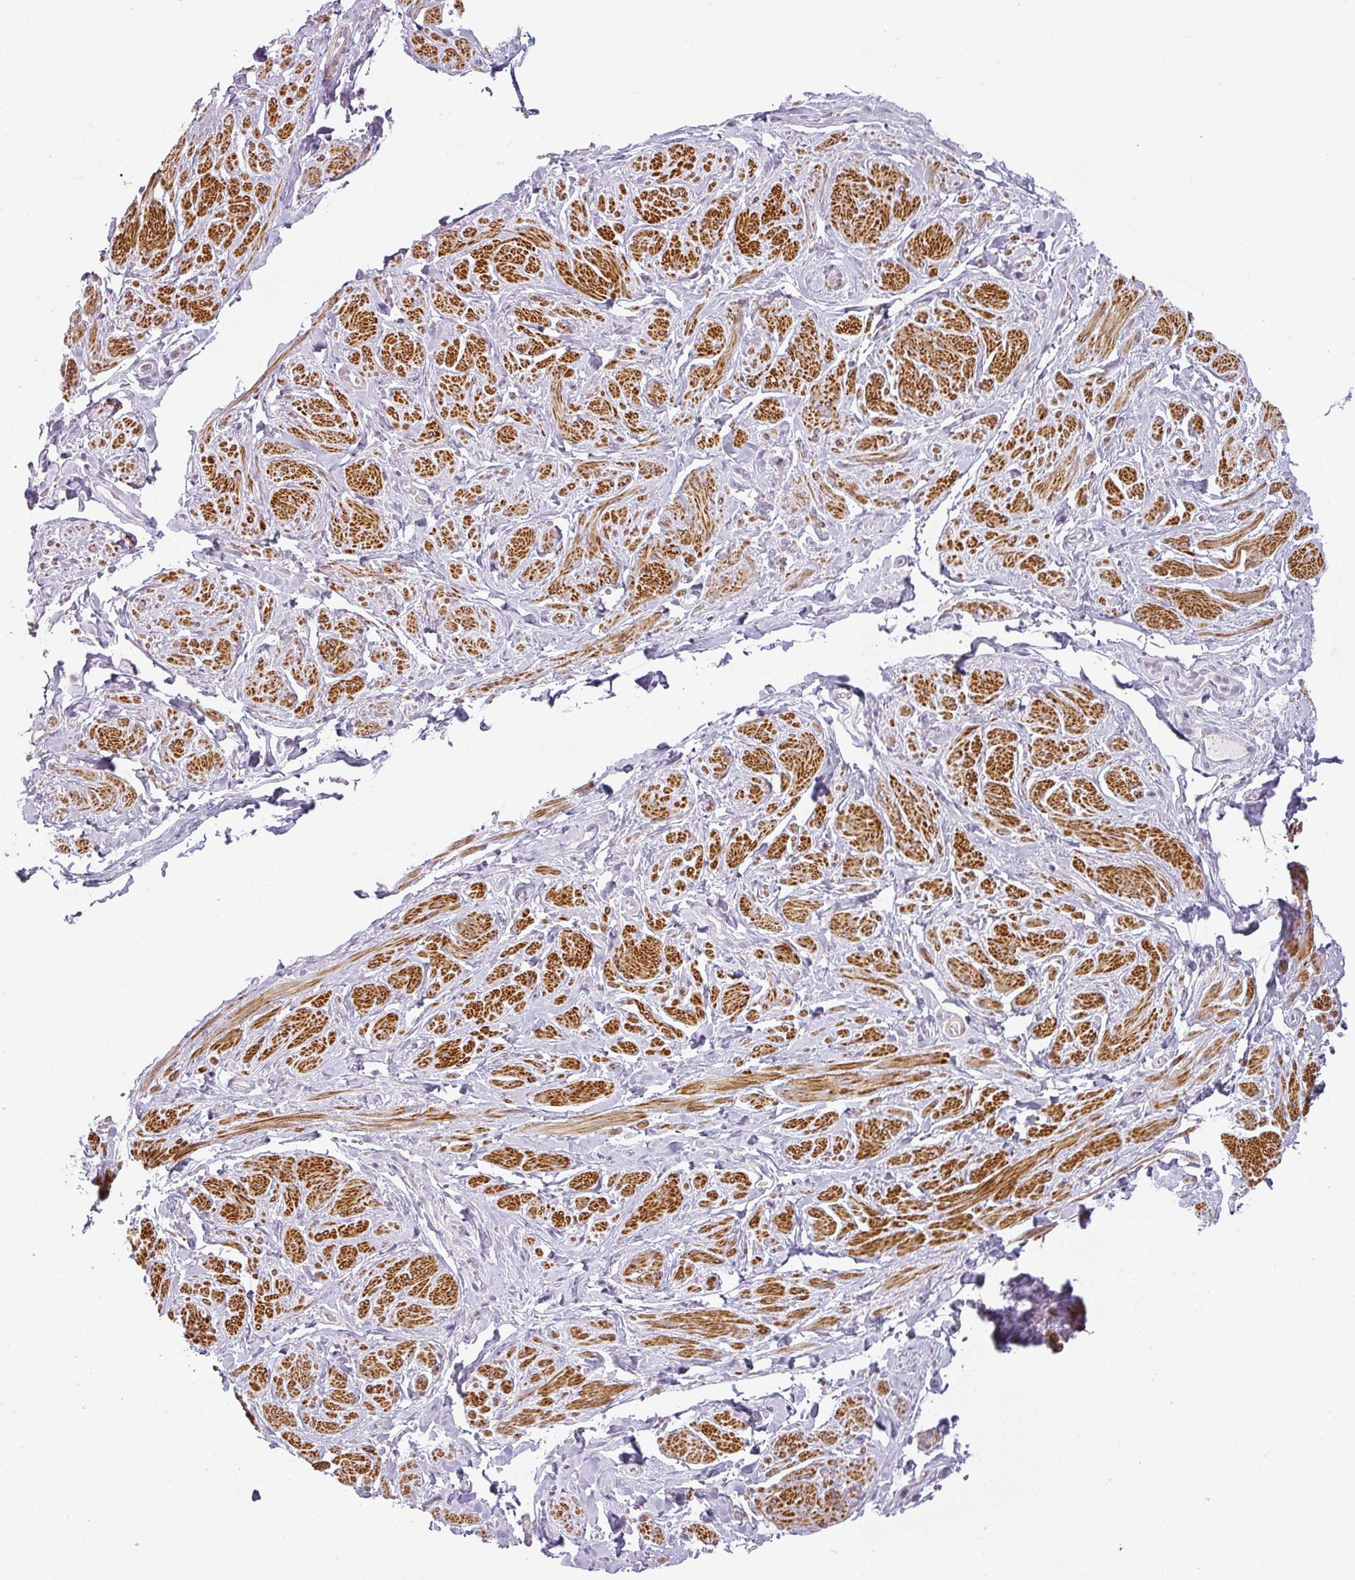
{"staining": {"intensity": "strong", "quantity": "25%-75%", "location": "cytoplasmic/membranous"}, "tissue": "smooth muscle", "cell_type": "Smooth muscle cells", "image_type": "normal", "snomed": [{"axis": "morphology", "description": "Normal tissue, NOS"}, {"axis": "topography", "description": "Smooth muscle"}, {"axis": "topography", "description": "Peripheral nerve tissue"}], "caption": "This photomicrograph reveals IHC staining of benign smooth muscle, with high strong cytoplasmic/membranous staining in about 25%-75% of smooth muscle cells.", "gene": "CCDC144A", "patient": {"sex": "male", "age": 69}}